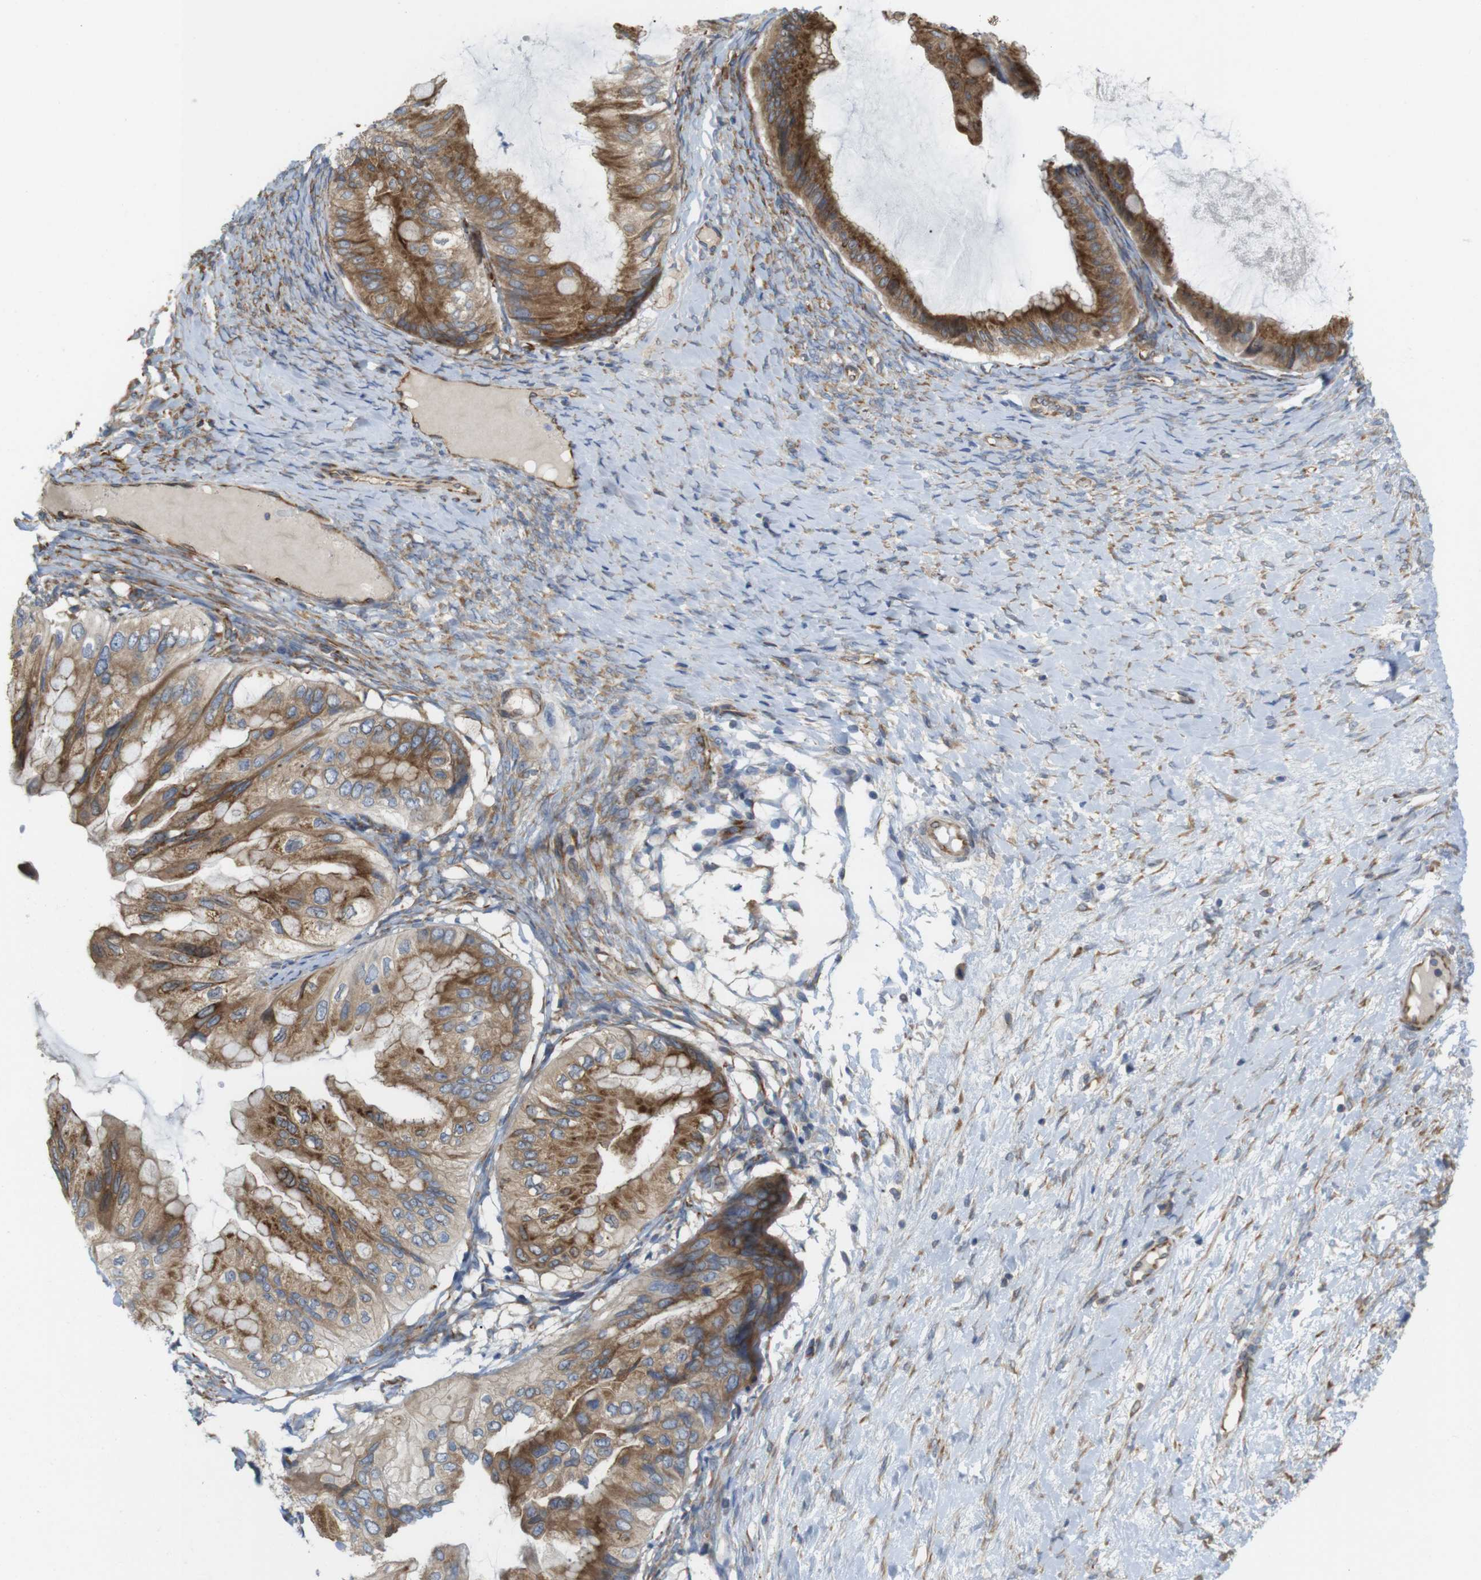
{"staining": {"intensity": "strong", "quantity": ">75%", "location": "cytoplasmic/membranous"}, "tissue": "ovarian cancer", "cell_type": "Tumor cells", "image_type": "cancer", "snomed": [{"axis": "morphology", "description": "Cystadenocarcinoma, mucinous, NOS"}, {"axis": "topography", "description": "Ovary"}], "caption": "Human ovarian cancer stained with a protein marker demonstrates strong staining in tumor cells.", "gene": "PCNX2", "patient": {"sex": "female", "age": 61}}